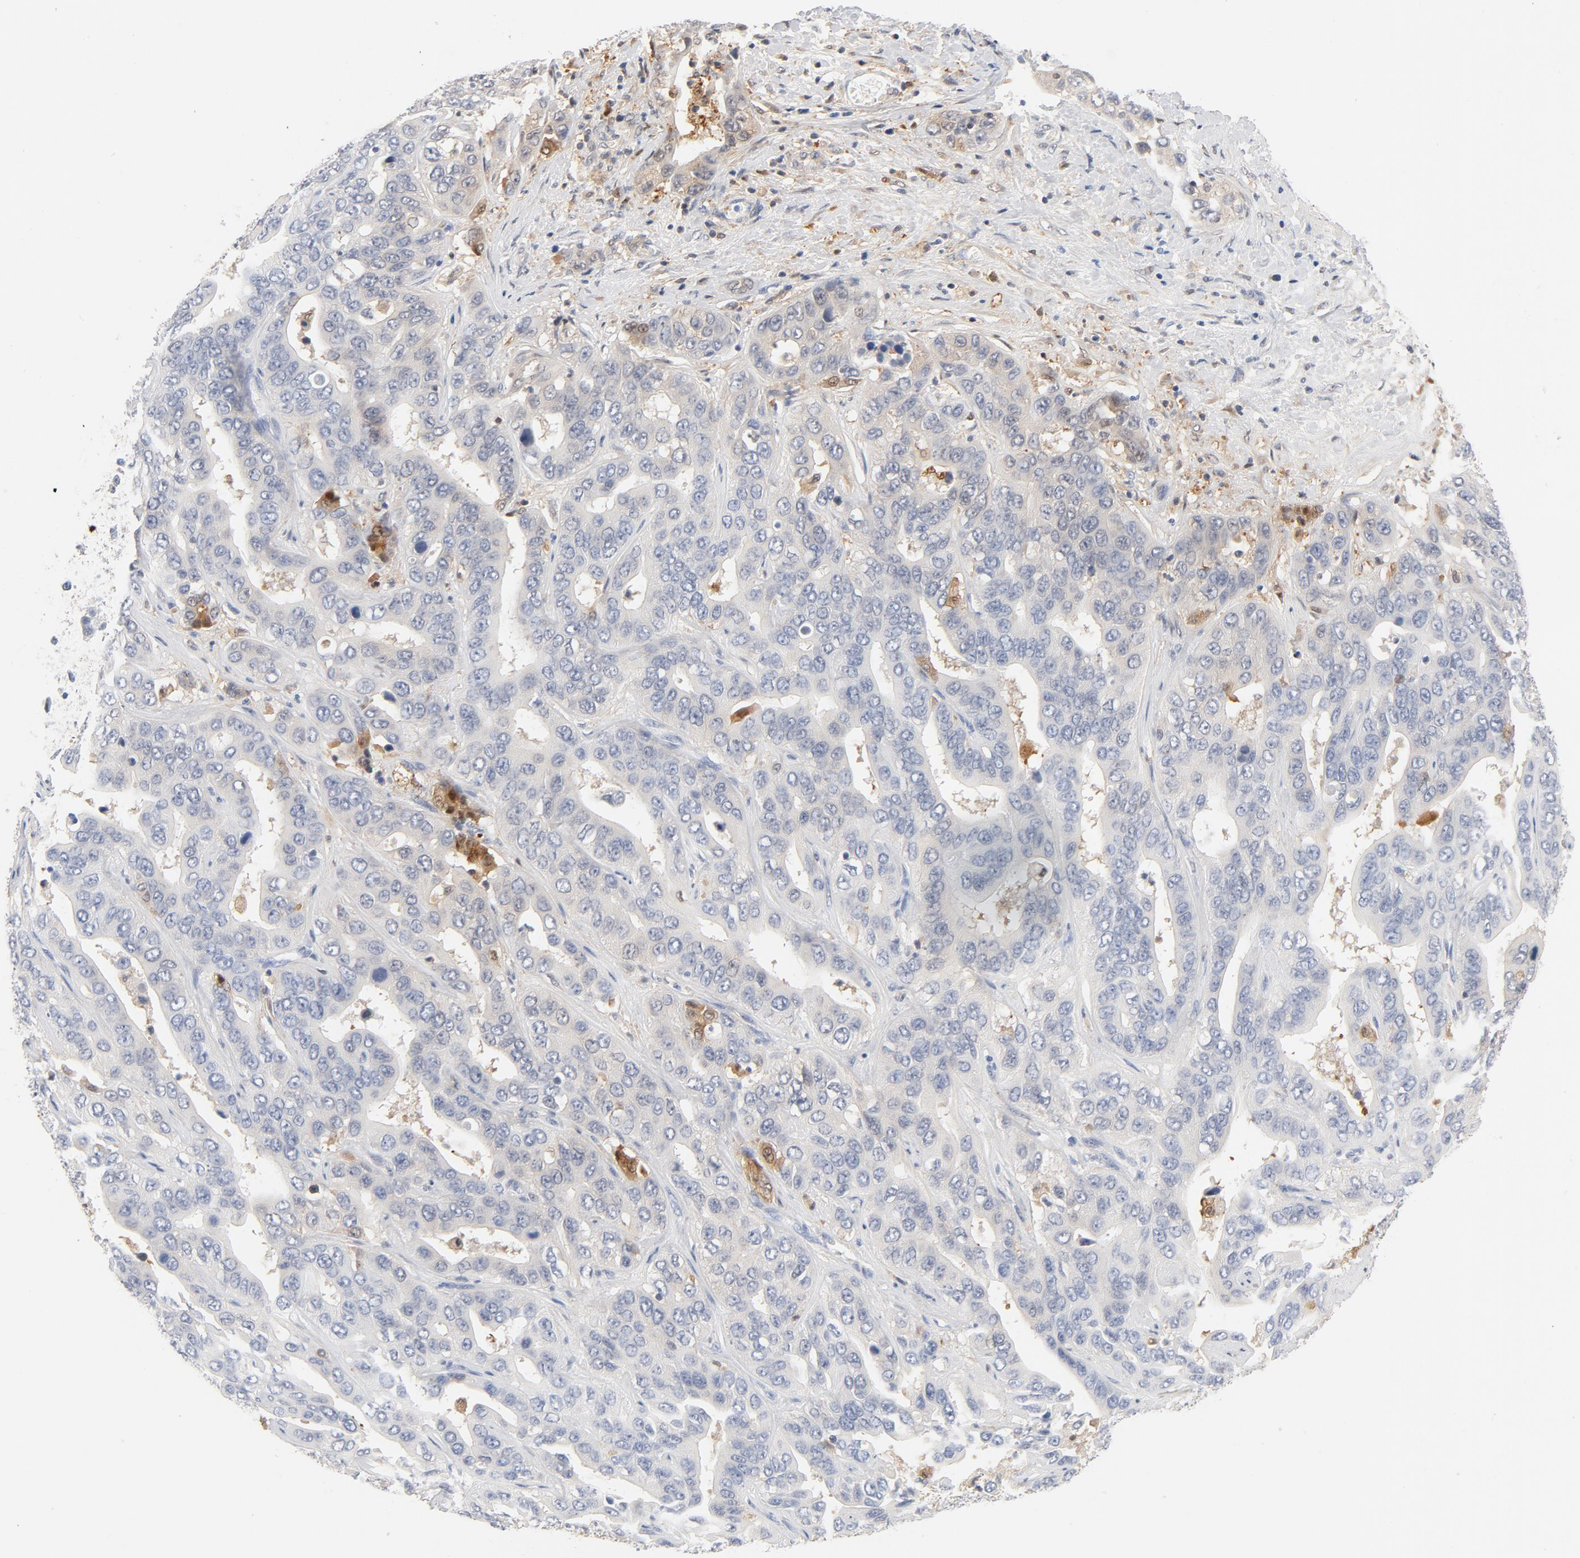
{"staining": {"intensity": "negative", "quantity": "none", "location": "none"}, "tissue": "liver cancer", "cell_type": "Tumor cells", "image_type": "cancer", "snomed": [{"axis": "morphology", "description": "Cholangiocarcinoma"}, {"axis": "topography", "description": "Liver"}], "caption": "Human liver cancer stained for a protein using IHC reveals no positivity in tumor cells.", "gene": "STAT1", "patient": {"sex": "female", "age": 52}}